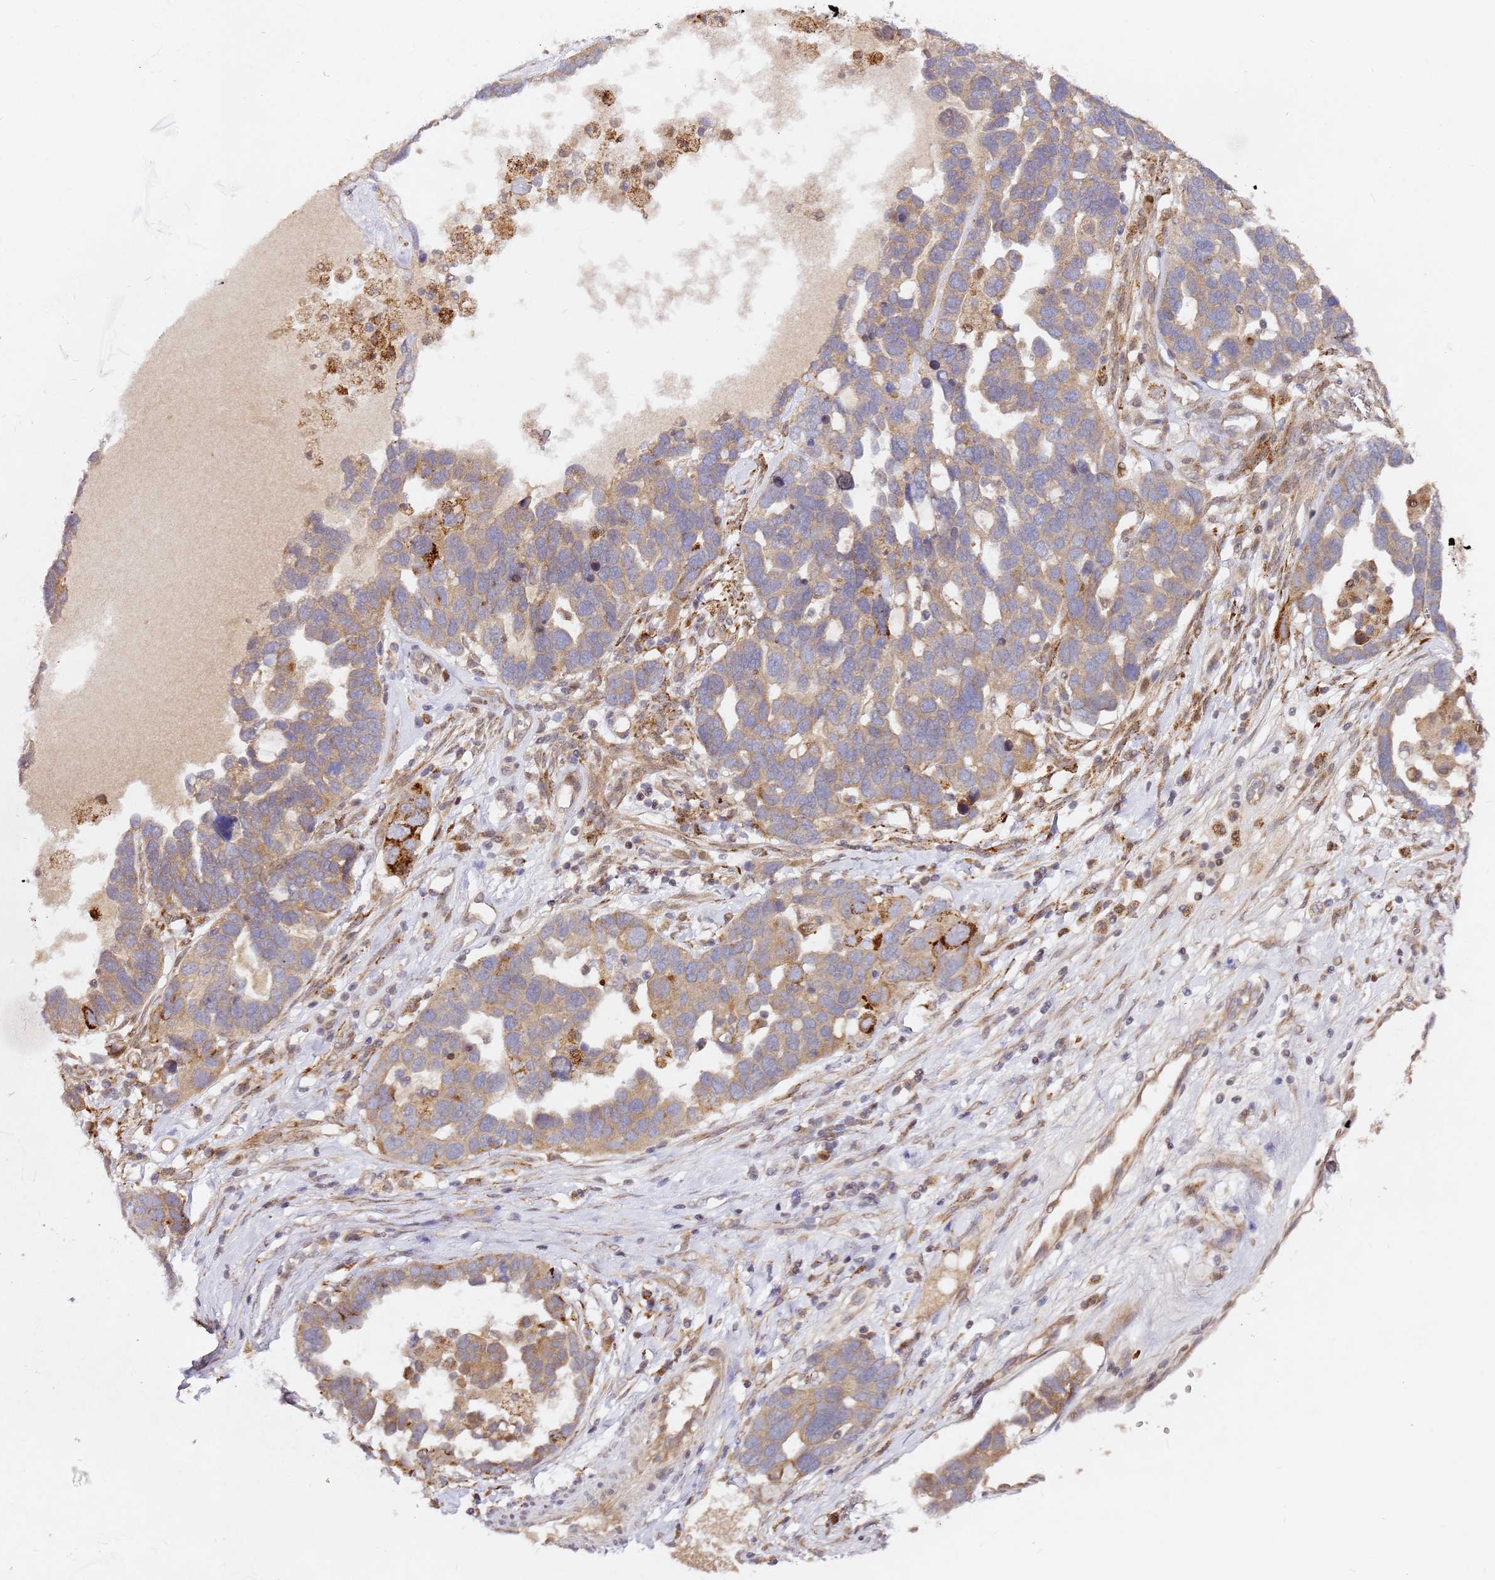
{"staining": {"intensity": "weak", "quantity": ">75%", "location": "cytoplasmic/membranous,nuclear"}, "tissue": "ovarian cancer", "cell_type": "Tumor cells", "image_type": "cancer", "snomed": [{"axis": "morphology", "description": "Cystadenocarcinoma, serous, NOS"}, {"axis": "topography", "description": "Ovary"}], "caption": "Protein expression analysis of human ovarian serous cystadenocarcinoma reveals weak cytoplasmic/membranous and nuclear staining in approximately >75% of tumor cells.", "gene": "ALG11", "patient": {"sex": "female", "age": 54}}